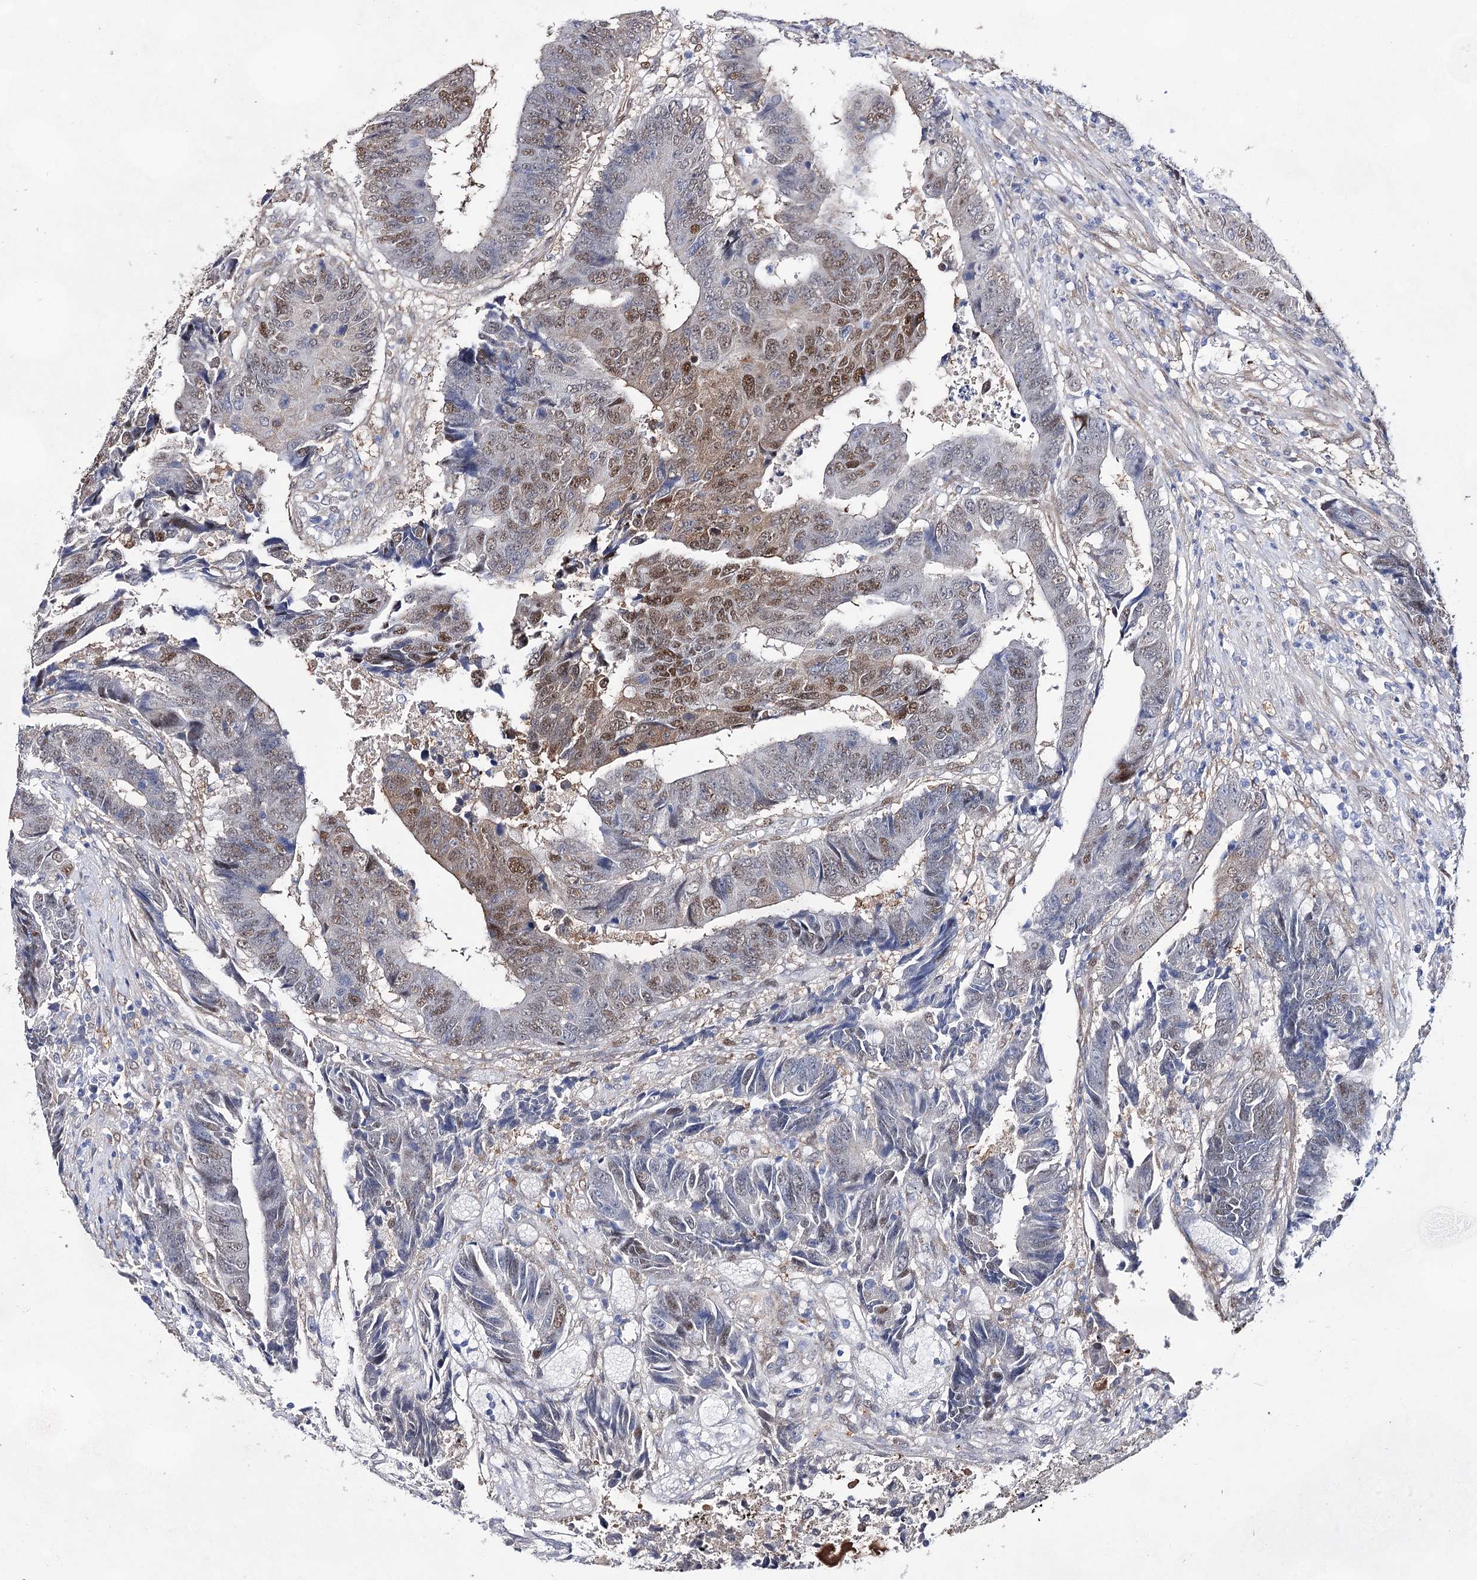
{"staining": {"intensity": "moderate", "quantity": "25%-75%", "location": "nuclear"}, "tissue": "colorectal cancer", "cell_type": "Tumor cells", "image_type": "cancer", "snomed": [{"axis": "morphology", "description": "Adenocarcinoma, NOS"}, {"axis": "topography", "description": "Rectum"}], "caption": "Colorectal adenocarcinoma stained with a brown dye exhibits moderate nuclear positive expression in approximately 25%-75% of tumor cells.", "gene": "UGDH", "patient": {"sex": "male", "age": 84}}